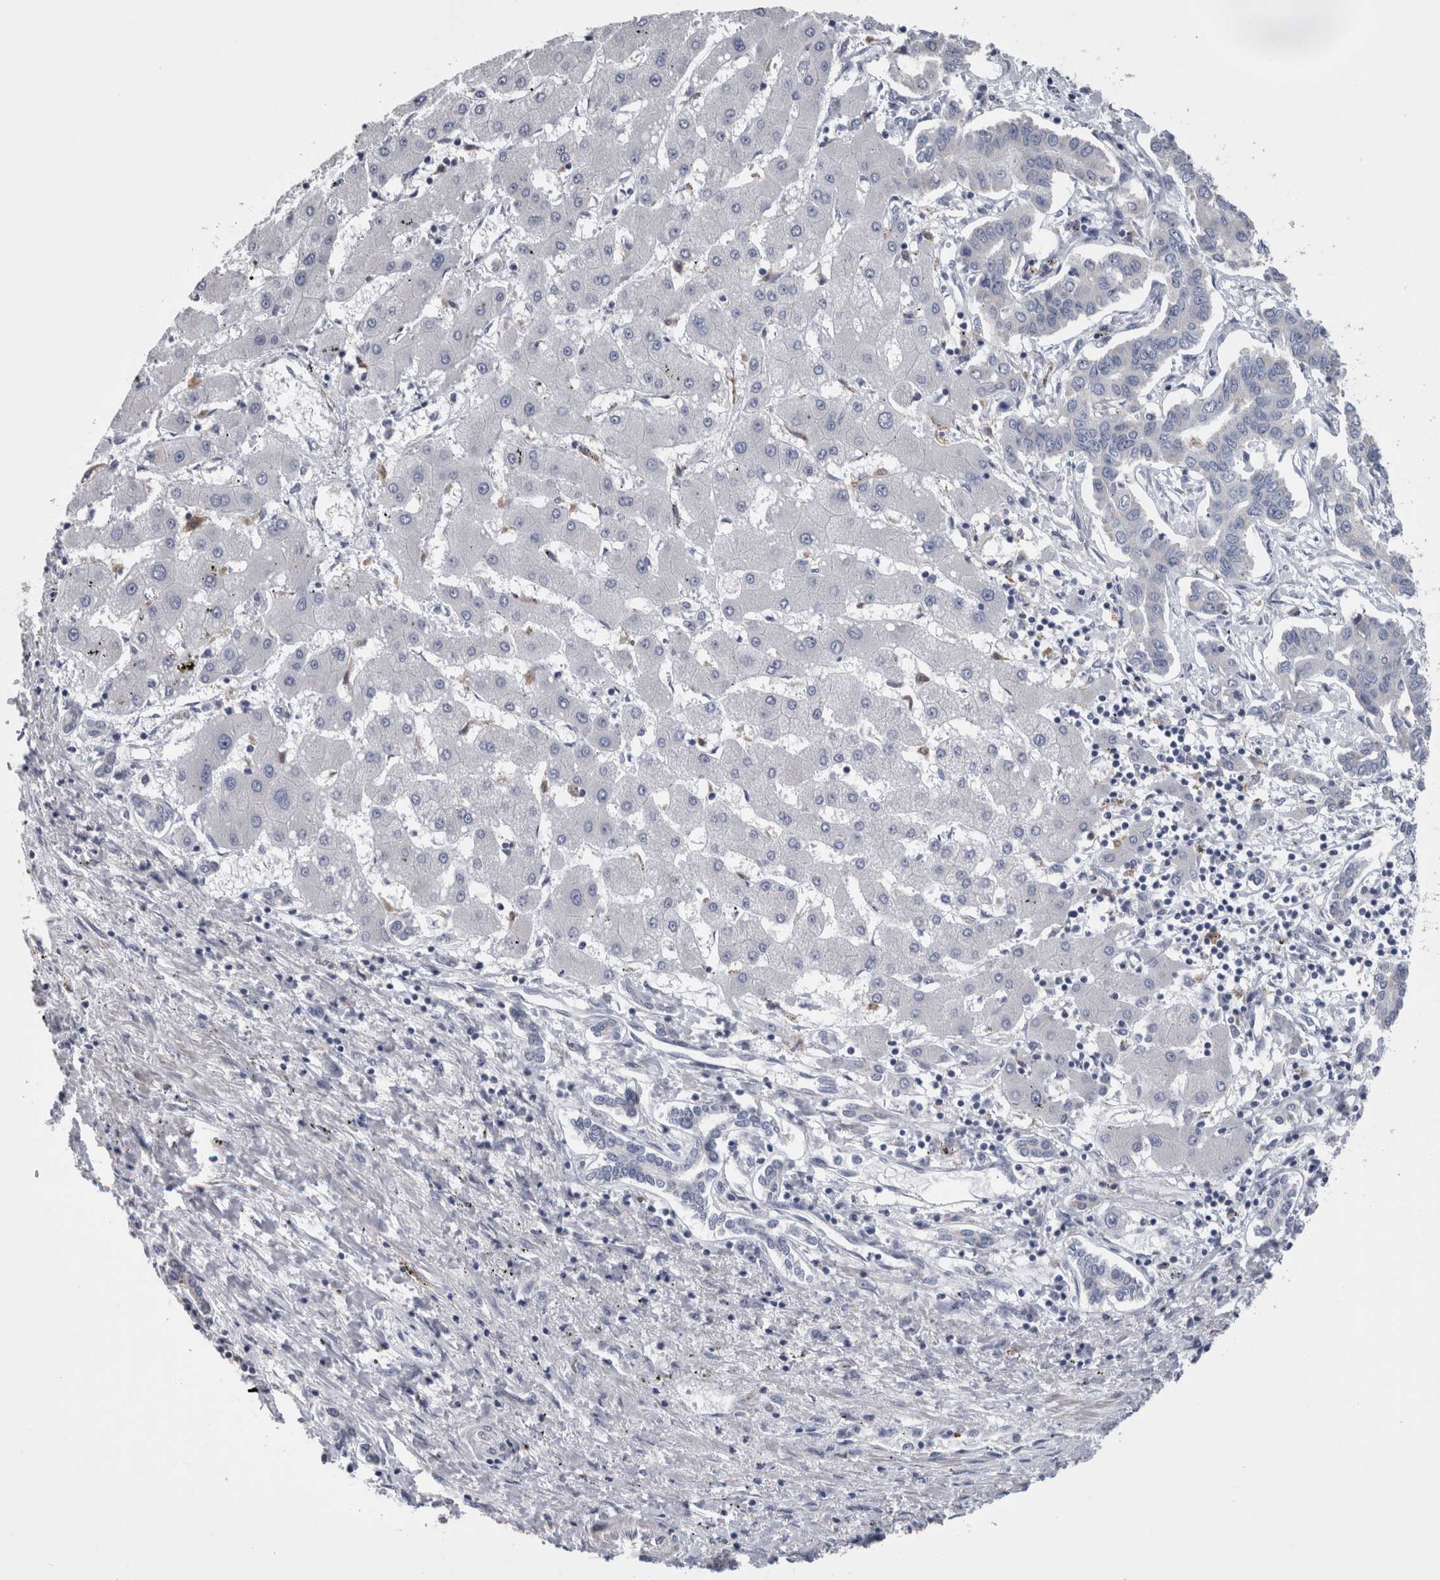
{"staining": {"intensity": "negative", "quantity": "none", "location": "none"}, "tissue": "liver cancer", "cell_type": "Tumor cells", "image_type": "cancer", "snomed": [{"axis": "morphology", "description": "Cholangiocarcinoma"}, {"axis": "topography", "description": "Liver"}], "caption": "Immunohistochemical staining of human liver cholangiocarcinoma reveals no significant expression in tumor cells.", "gene": "GDAP1", "patient": {"sex": "male", "age": 59}}